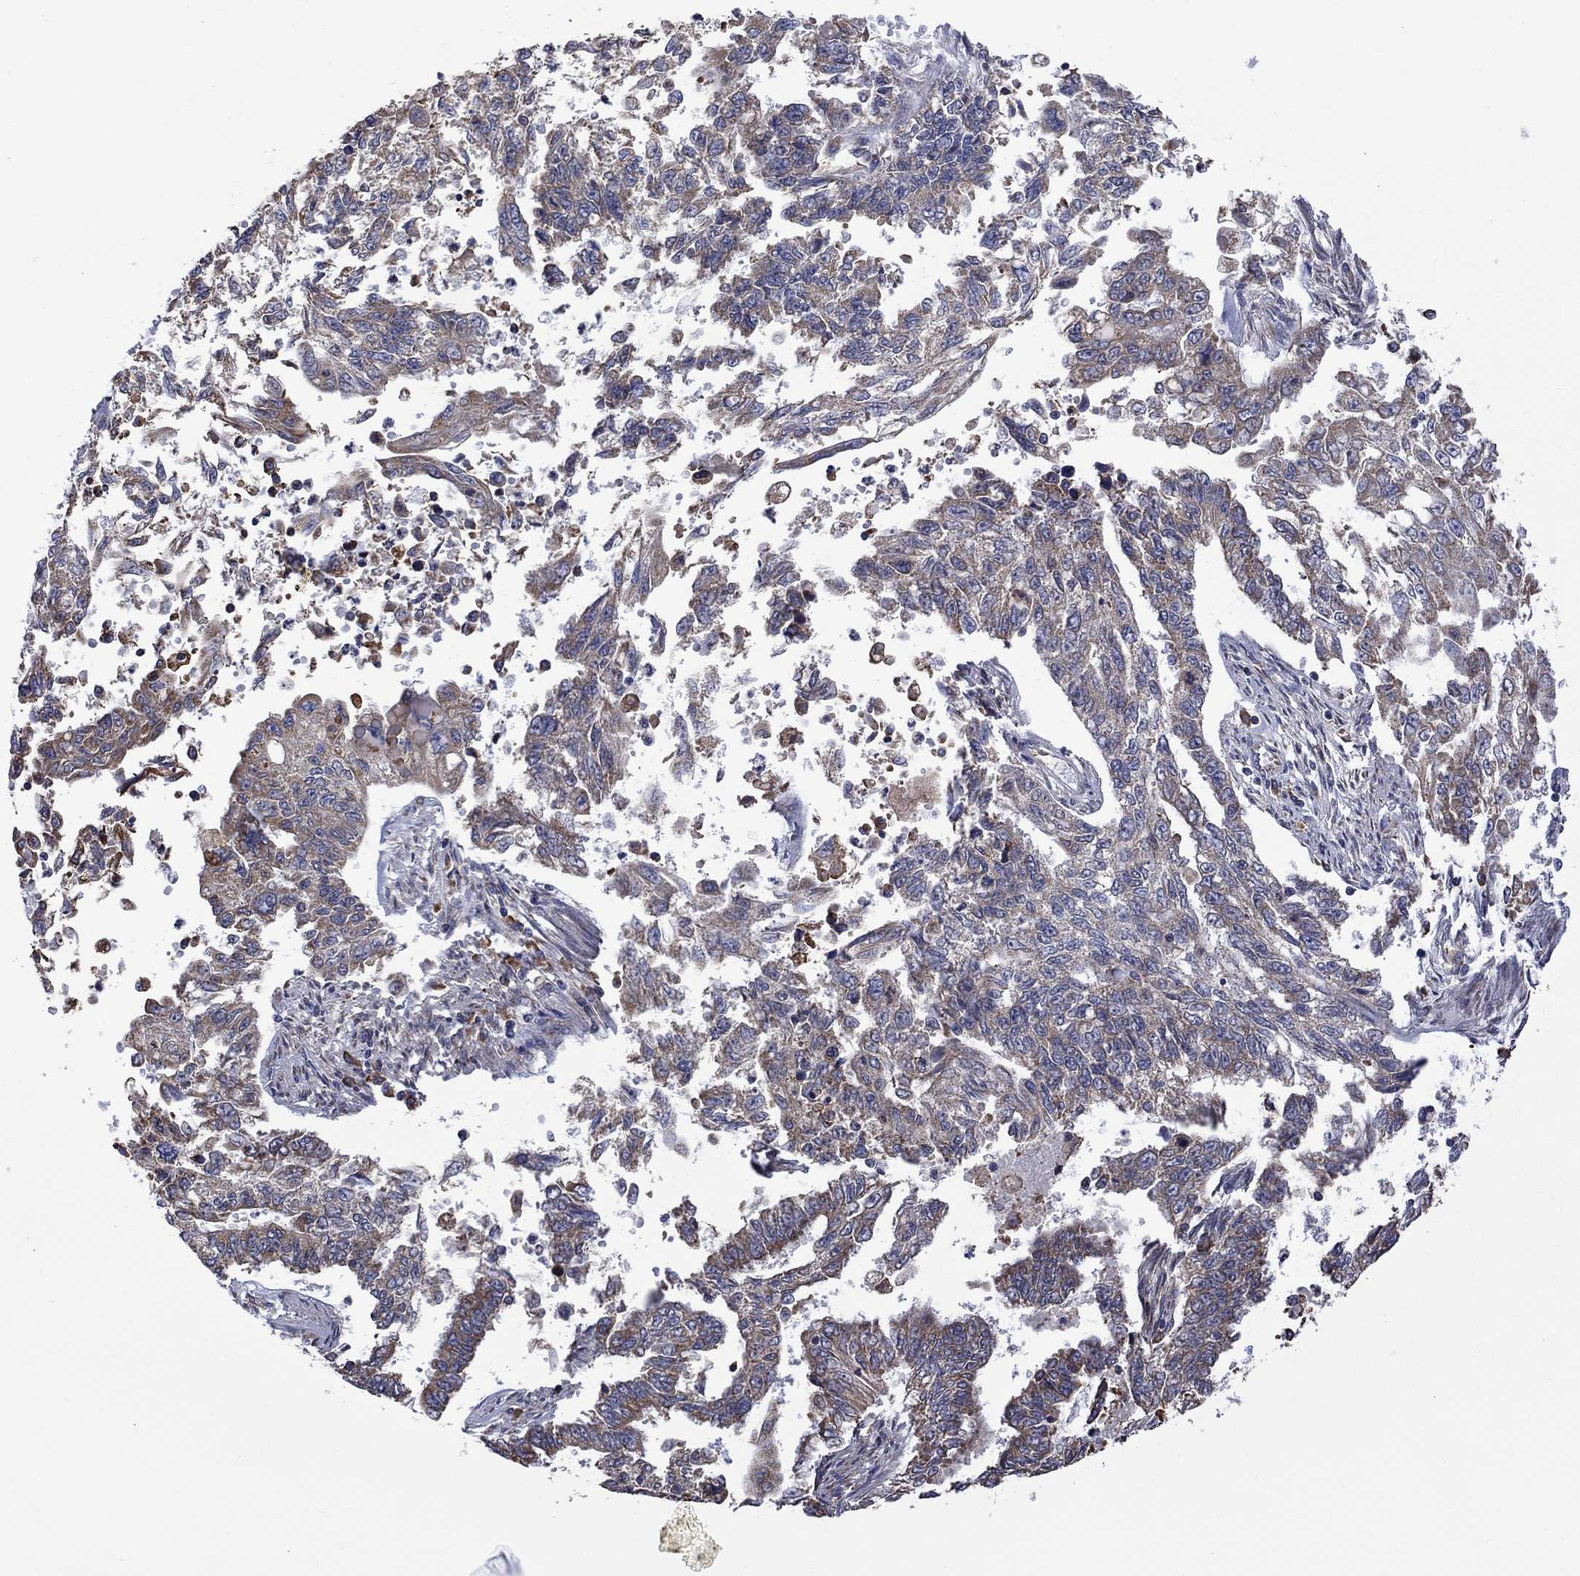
{"staining": {"intensity": "moderate", "quantity": ">75%", "location": "cytoplasmic/membranous"}, "tissue": "endometrial cancer", "cell_type": "Tumor cells", "image_type": "cancer", "snomed": [{"axis": "morphology", "description": "Adenocarcinoma, NOS"}, {"axis": "topography", "description": "Uterus"}], "caption": "About >75% of tumor cells in endometrial cancer (adenocarcinoma) exhibit moderate cytoplasmic/membranous protein expression as visualized by brown immunohistochemical staining.", "gene": "FURIN", "patient": {"sex": "female", "age": 59}}